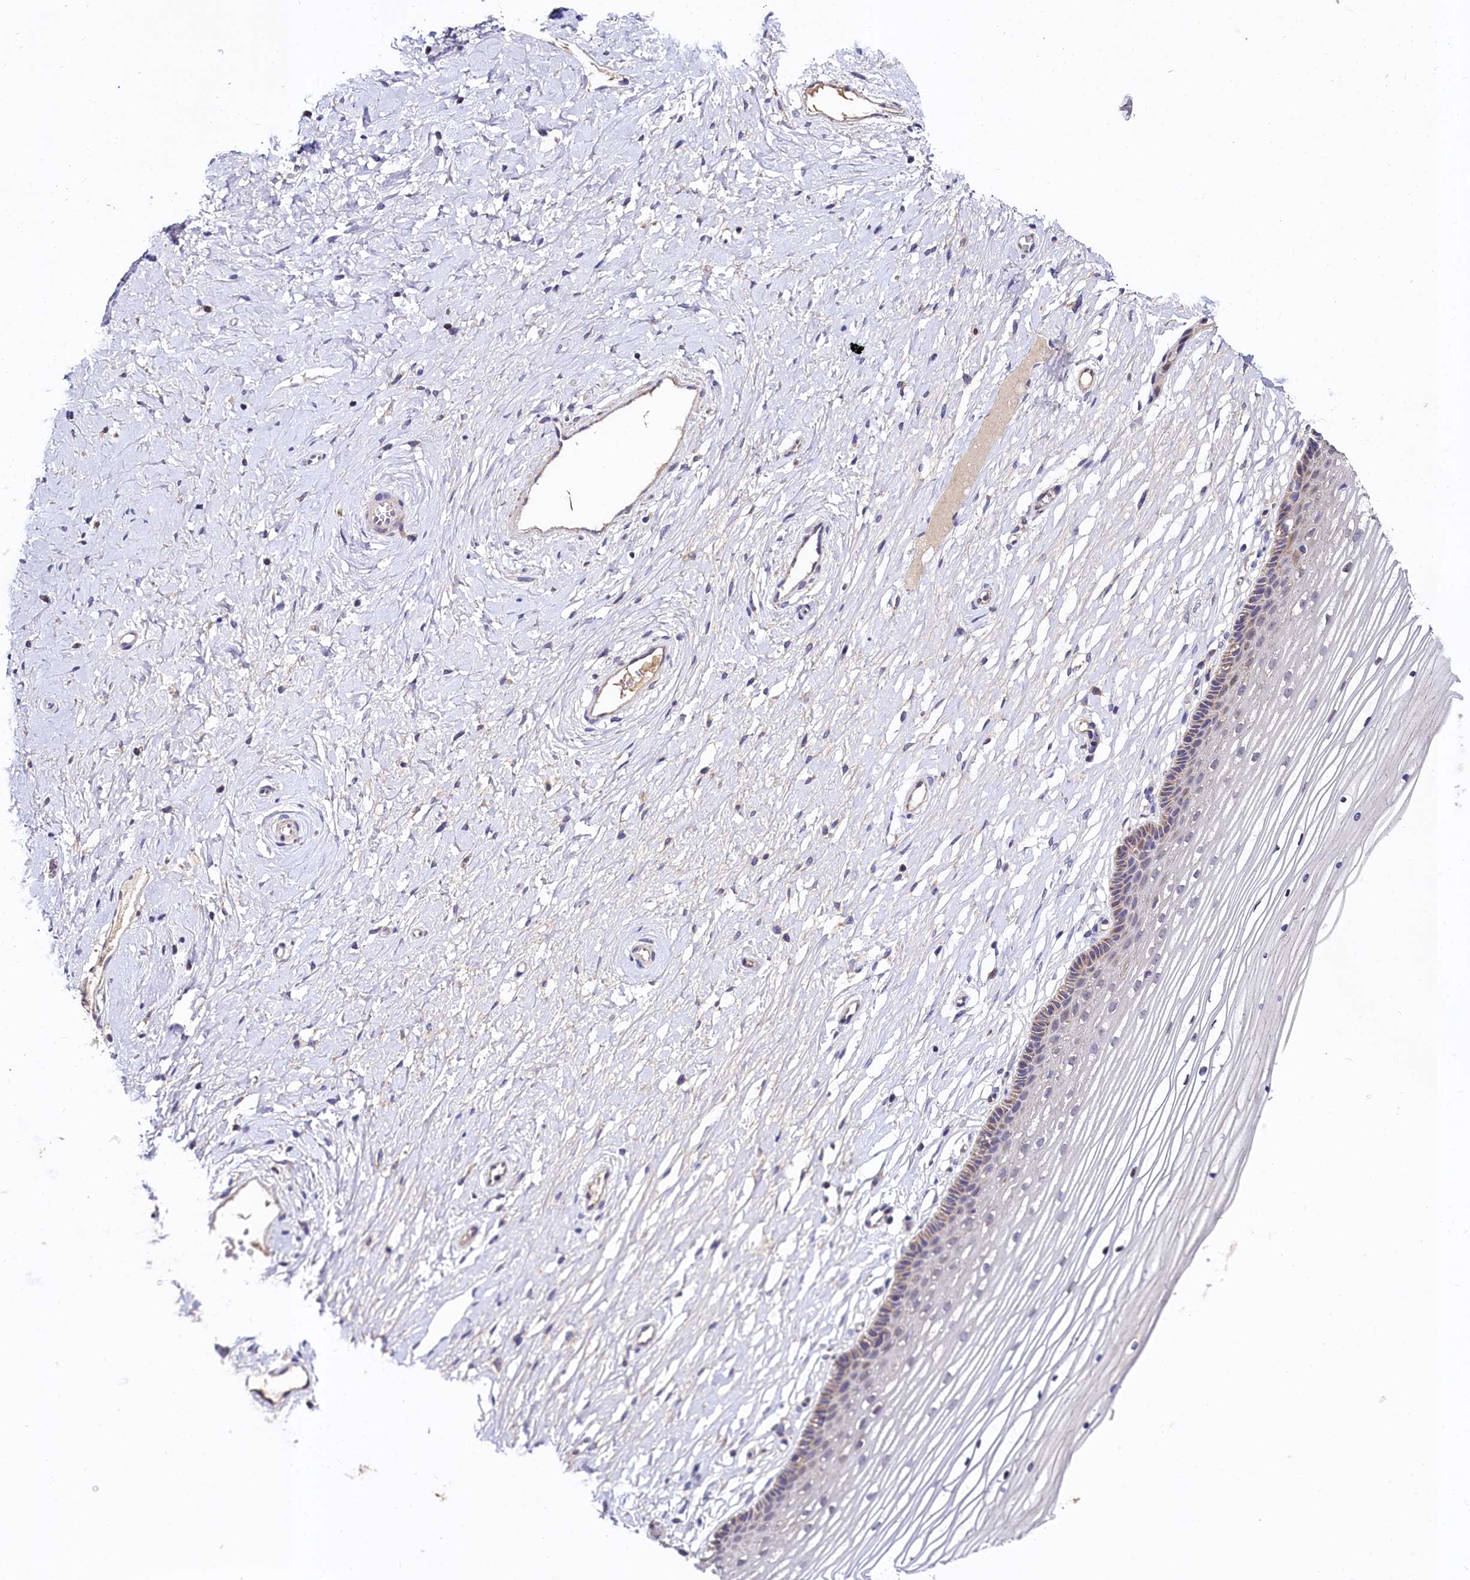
{"staining": {"intensity": "weak", "quantity": "25%-75%", "location": "cytoplasmic/membranous"}, "tissue": "vagina", "cell_type": "Squamous epithelial cells", "image_type": "normal", "snomed": [{"axis": "morphology", "description": "Normal tissue, NOS"}, {"axis": "topography", "description": "Vagina"}, {"axis": "topography", "description": "Cervix"}], "caption": "Immunohistochemistry of normal vagina displays low levels of weak cytoplasmic/membranous expression in about 25%-75% of squamous epithelial cells. (DAB = brown stain, brightfield microscopy at high magnification).", "gene": "SPRYD3", "patient": {"sex": "female", "age": 40}}